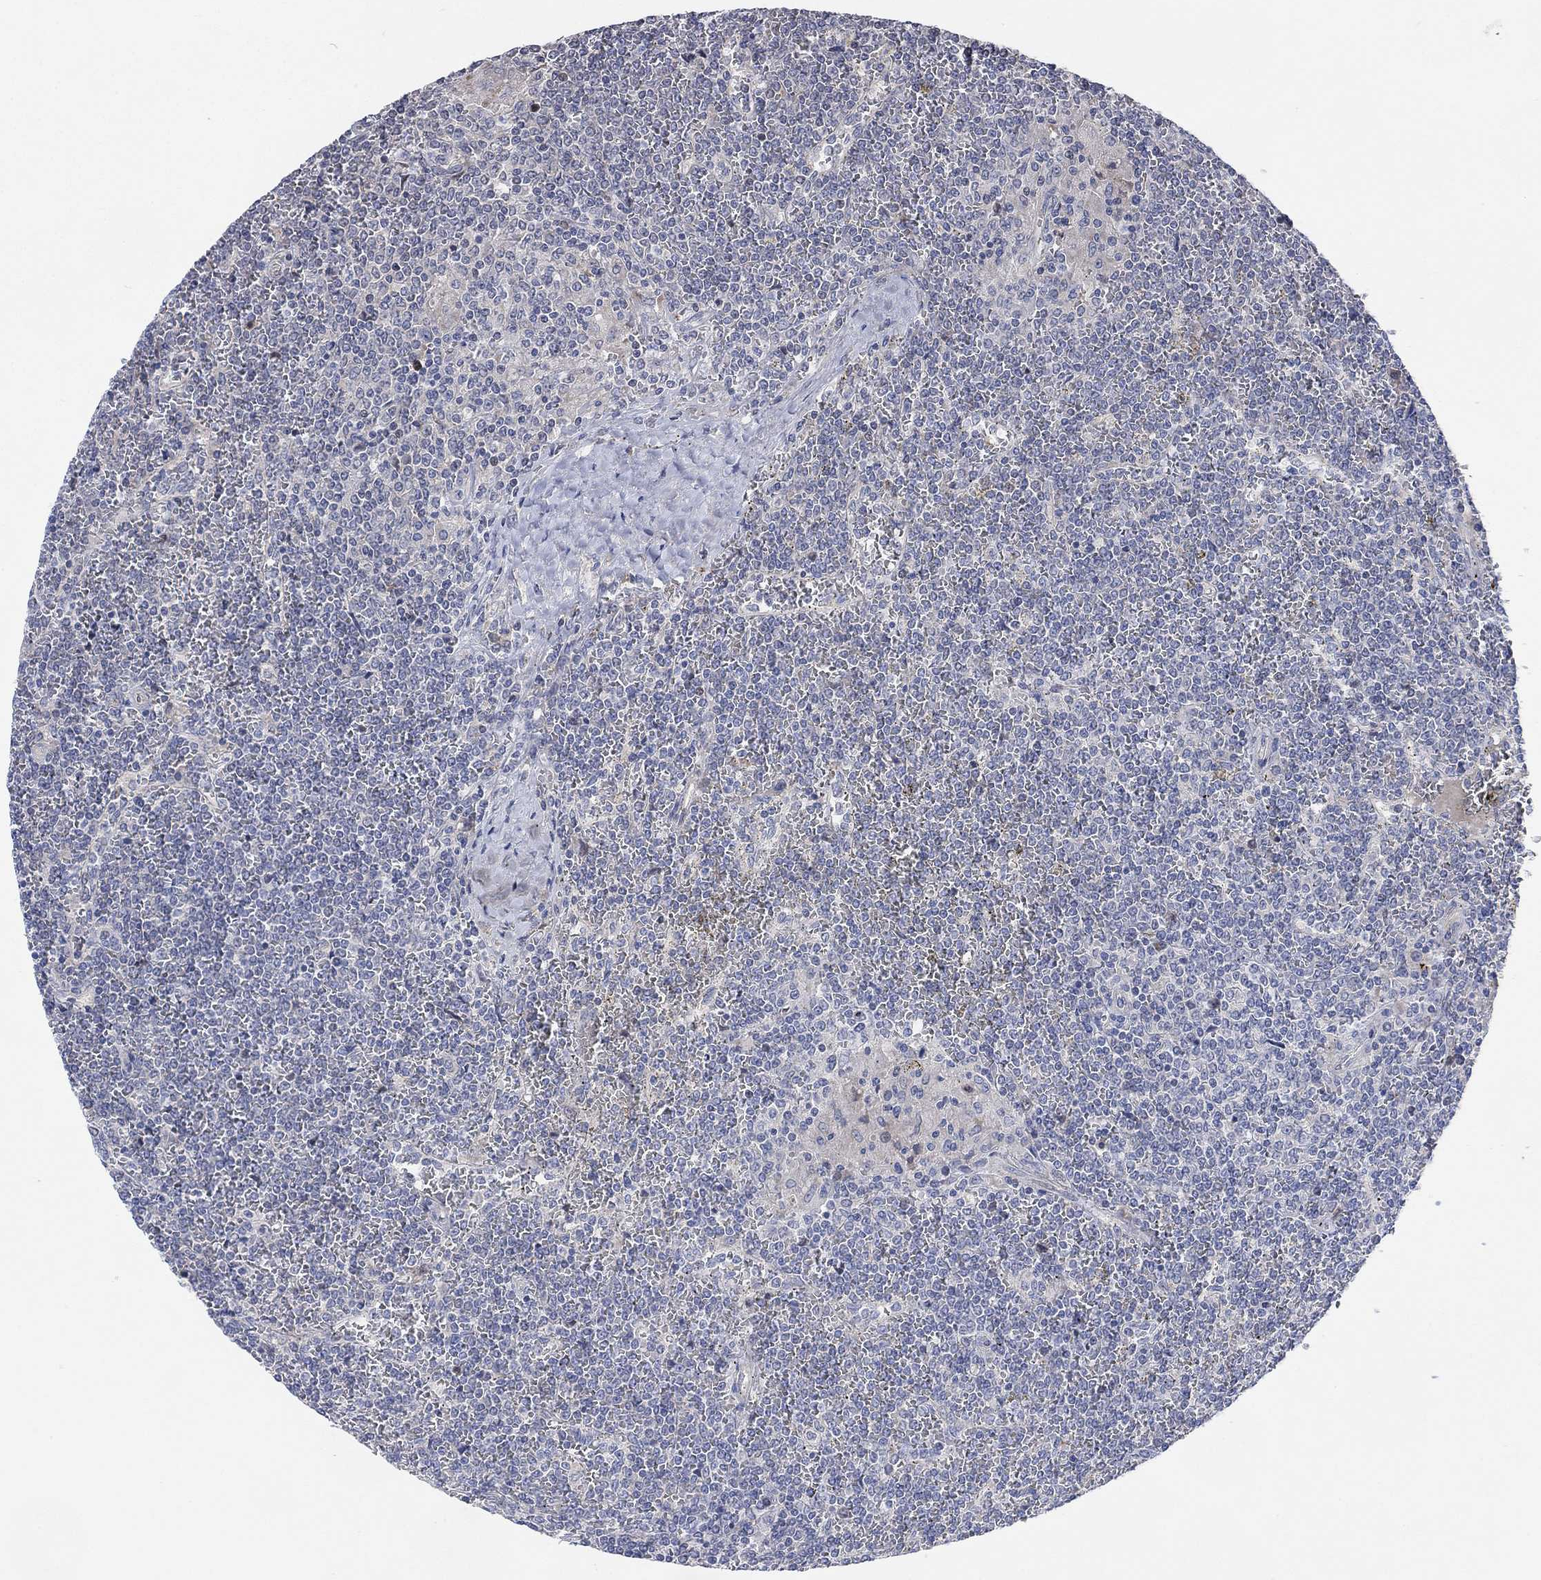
{"staining": {"intensity": "negative", "quantity": "none", "location": "none"}, "tissue": "lymphoma", "cell_type": "Tumor cells", "image_type": "cancer", "snomed": [{"axis": "morphology", "description": "Malignant lymphoma, non-Hodgkin's type, Low grade"}, {"axis": "topography", "description": "Spleen"}], "caption": "The photomicrograph exhibits no staining of tumor cells in lymphoma. (DAB (3,3'-diaminobenzidine) IHC visualized using brightfield microscopy, high magnification).", "gene": "CNTF", "patient": {"sex": "female", "age": 19}}